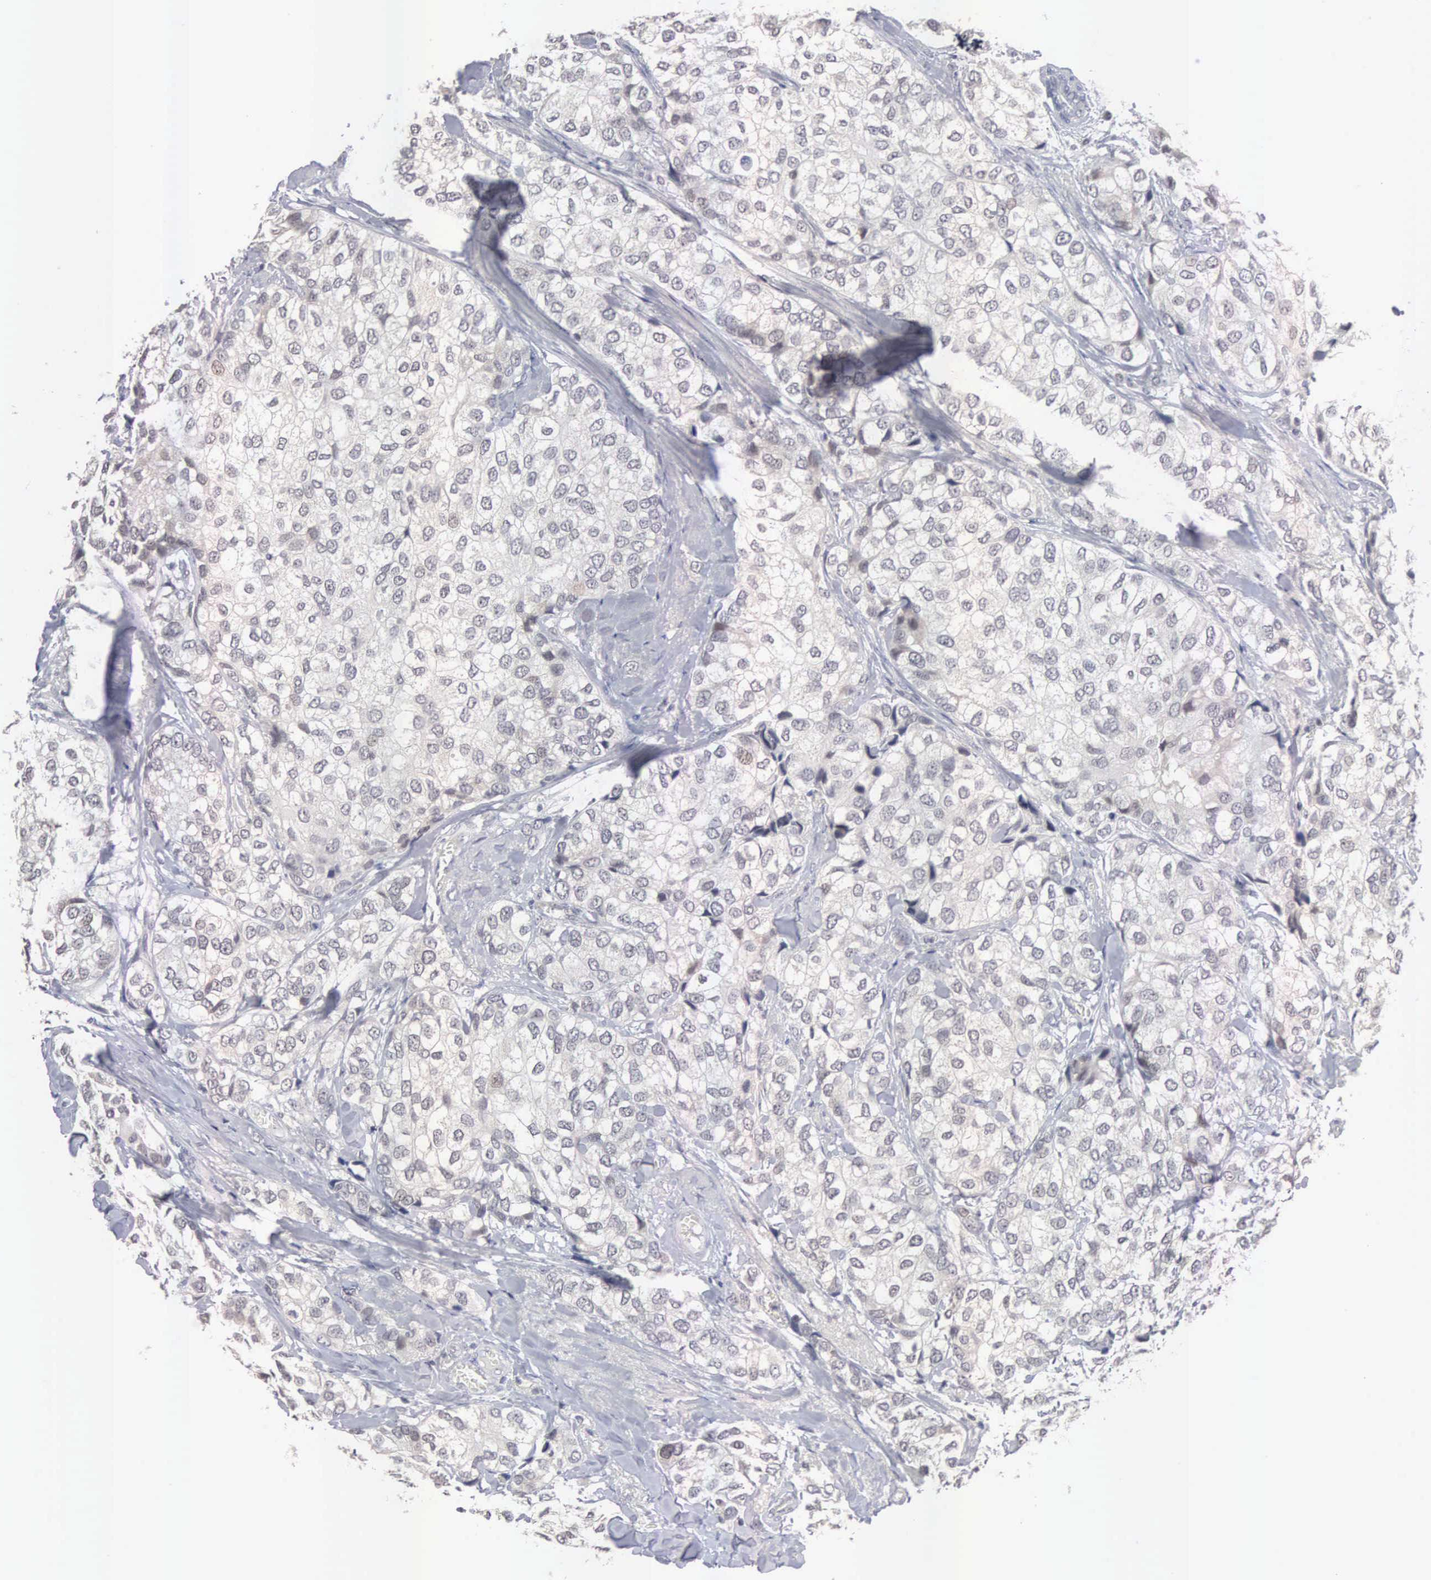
{"staining": {"intensity": "negative", "quantity": "none", "location": "none"}, "tissue": "breast cancer", "cell_type": "Tumor cells", "image_type": "cancer", "snomed": [{"axis": "morphology", "description": "Duct carcinoma"}, {"axis": "topography", "description": "Breast"}], "caption": "An IHC histopathology image of infiltrating ductal carcinoma (breast) is shown. There is no staining in tumor cells of infiltrating ductal carcinoma (breast).", "gene": "ACOT4", "patient": {"sex": "female", "age": 68}}